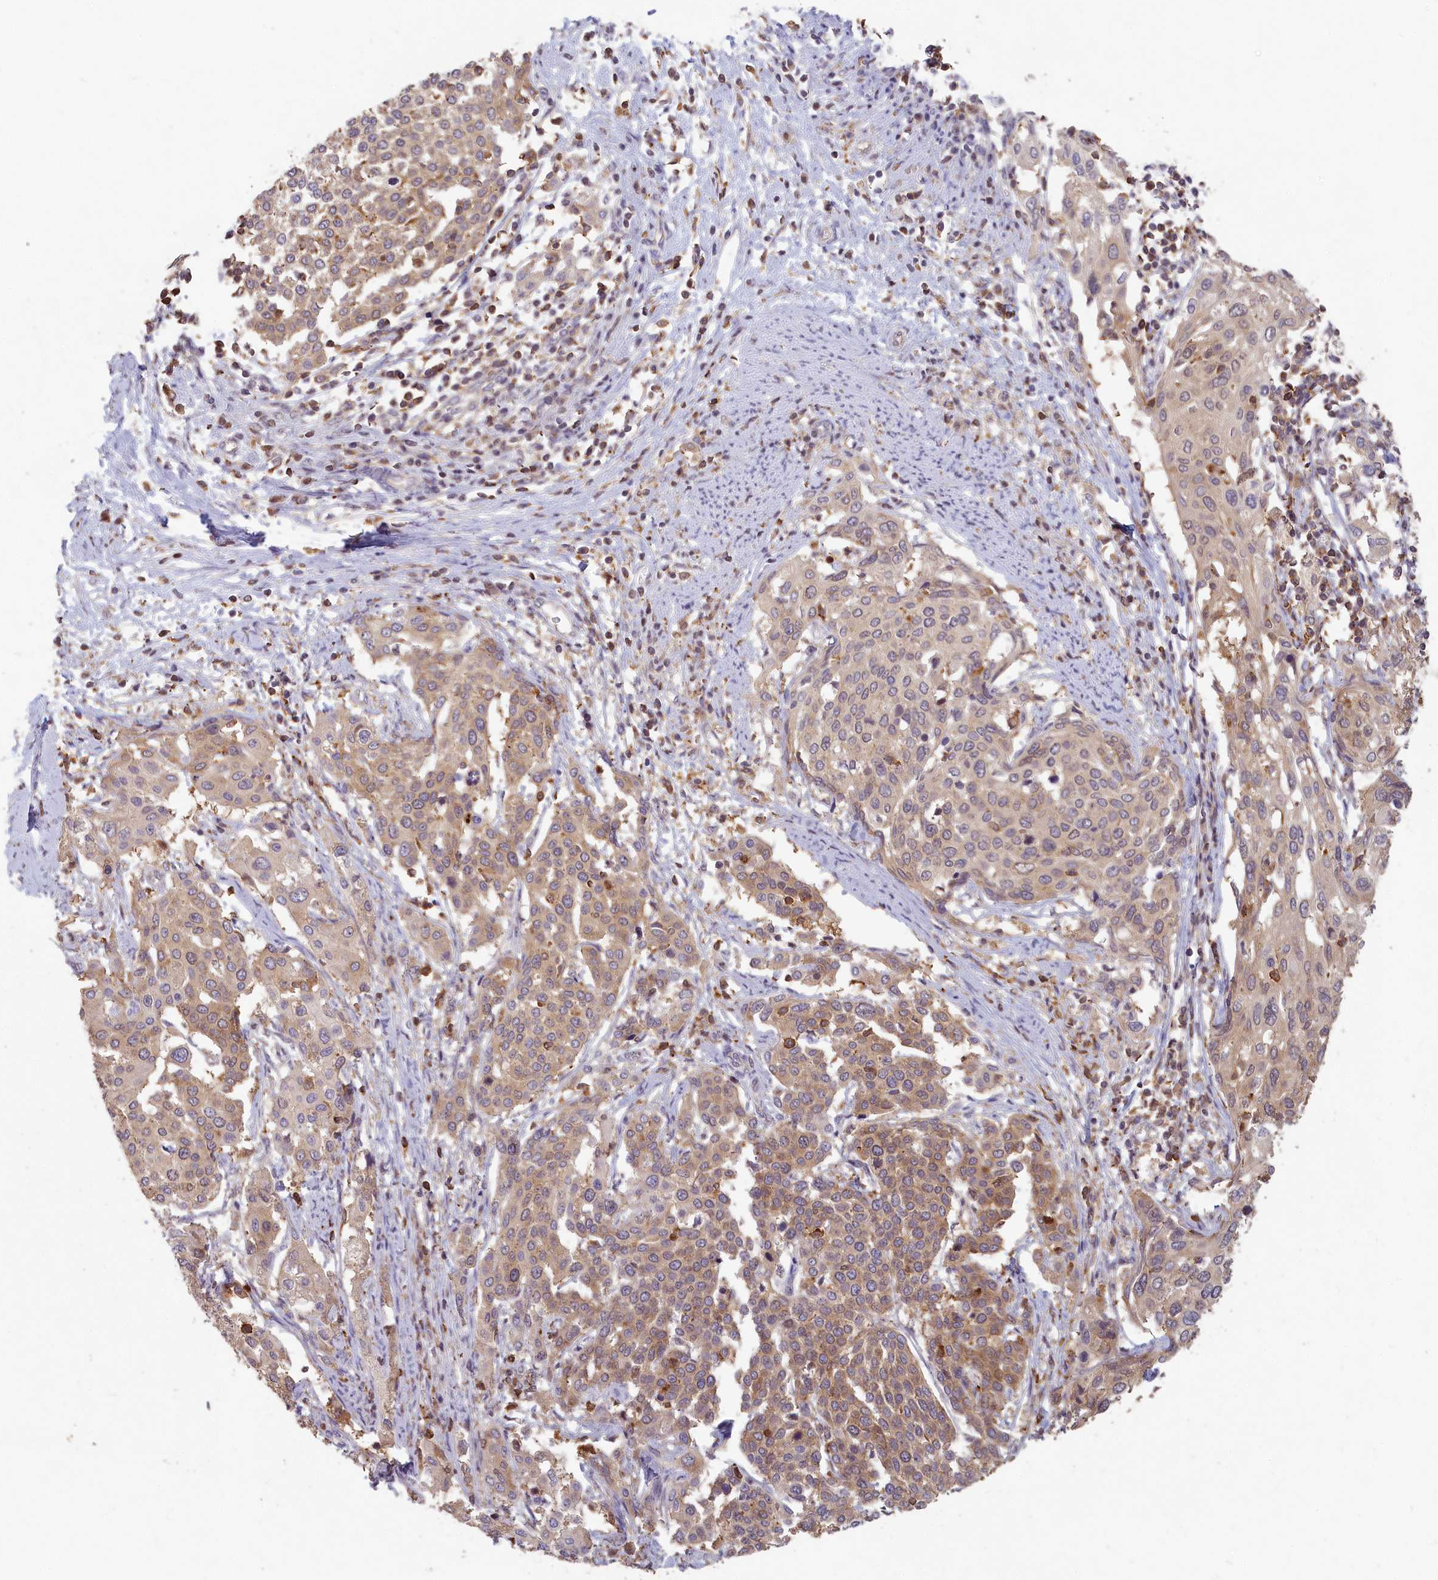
{"staining": {"intensity": "moderate", "quantity": "<25%", "location": "cytoplasmic/membranous"}, "tissue": "cervical cancer", "cell_type": "Tumor cells", "image_type": "cancer", "snomed": [{"axis": "morphology", "description": "Squamous cell carcinoma, NOS"}, {"axis": "topography", "description": "Cervix"}], "caption": "A histopathology image showing moderate cytoplasmic/membranous positivity in about <25% of tumor cells in squamous cell carcinoma (cervical), as visualized by brown immunohistochemical staining.", "gene": "MADD", "patient": {"sex": "female", "age": 44}}